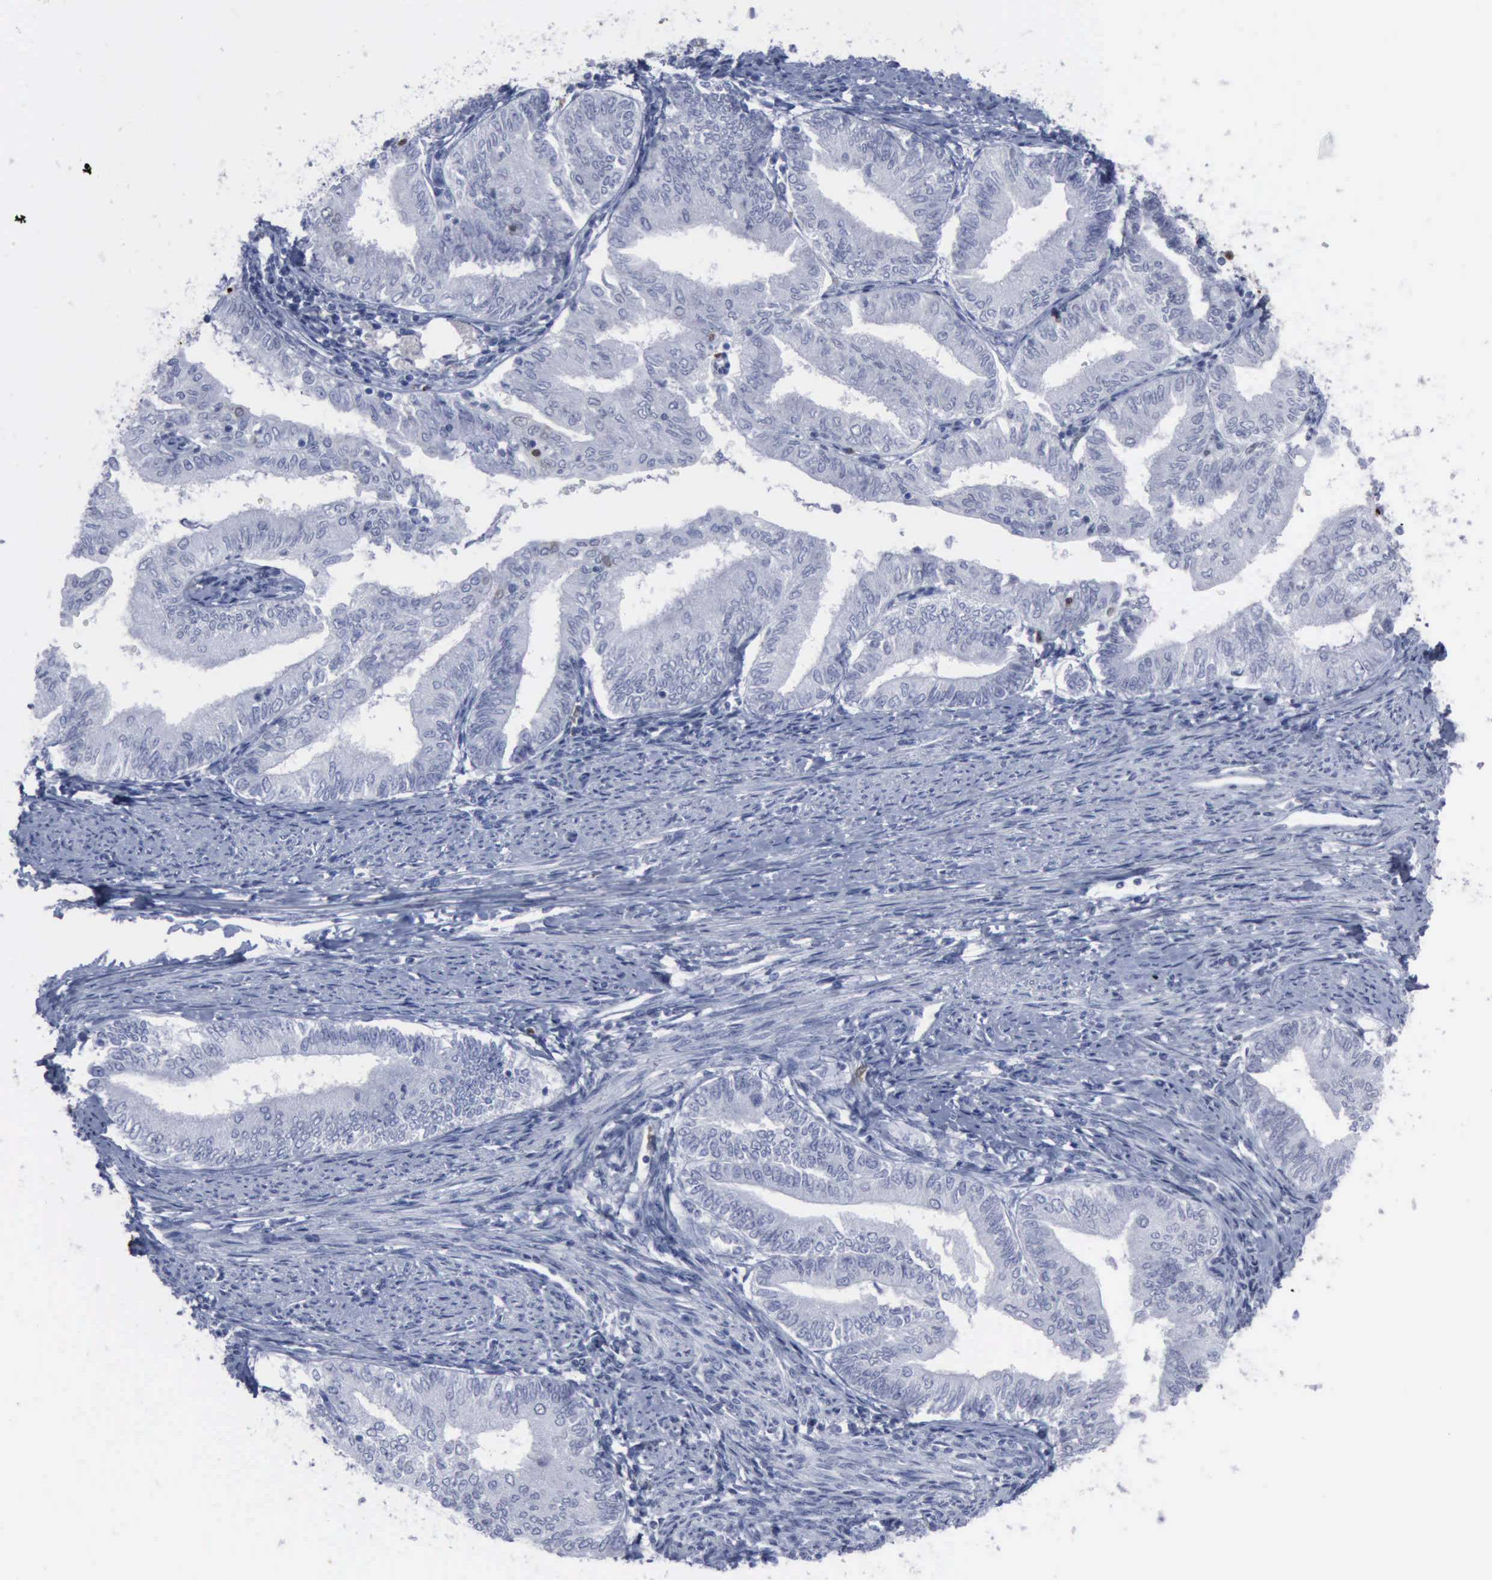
{"staining": {"intensity": "negative", "quantity": "none", "location": "none"}, "tissue": "endometrial cancer", "cell_type": "Tumor cells", "image_type": "cancer", "snomed": [{"axis": "morphology", "description": "Adenocarcinoma, NOS"}, {"axis": "topography", "description": "Endometrium"}], "caption": "Histopathology image shows no protein positivity in tumor cells of endometrial cancer (adenocarcinoma) tissue. (DAB immunohistochemistry, high magnification).", "gene": "CSTA", "patient": {"sex": "female", "age": 66}}